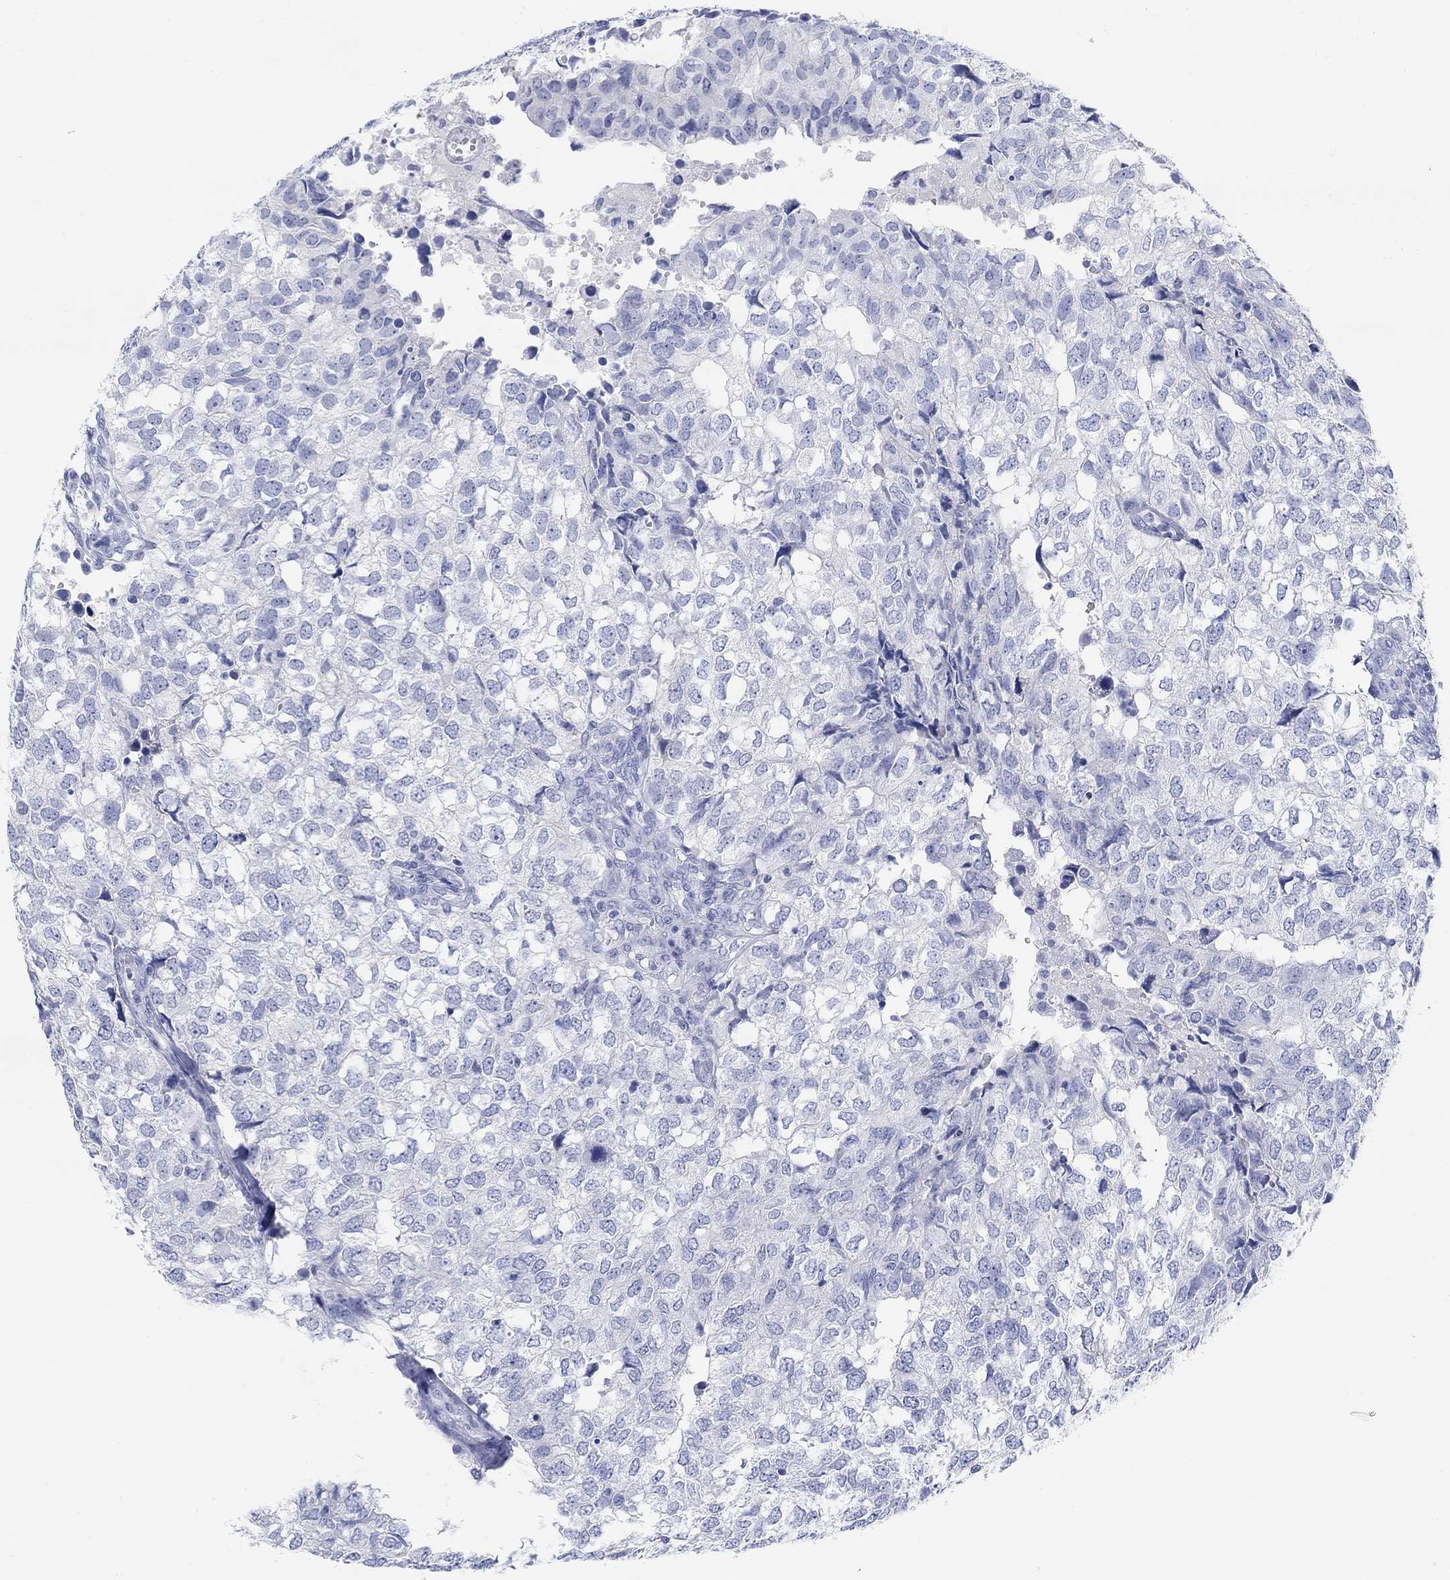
{"staining": {"intensity": "negative", "quantity": "none", "location": "none"}, "tissue": "breast cancer", "cell_type": "Tumor cells", "image_type": "cancer", "snomed": [{"axis": "morphology", "description": "Duct carcinoma"}, {"axis": "topography", "description": "Breast"}], "caption": "IHC image of neoplastic tissue: intraductal carcinoma (breast) stained with DAB demonstrates no significant protein positivity in tumor cells.", "gene": "XIRP2", "patient": {"sex": "female", "age": 30}}